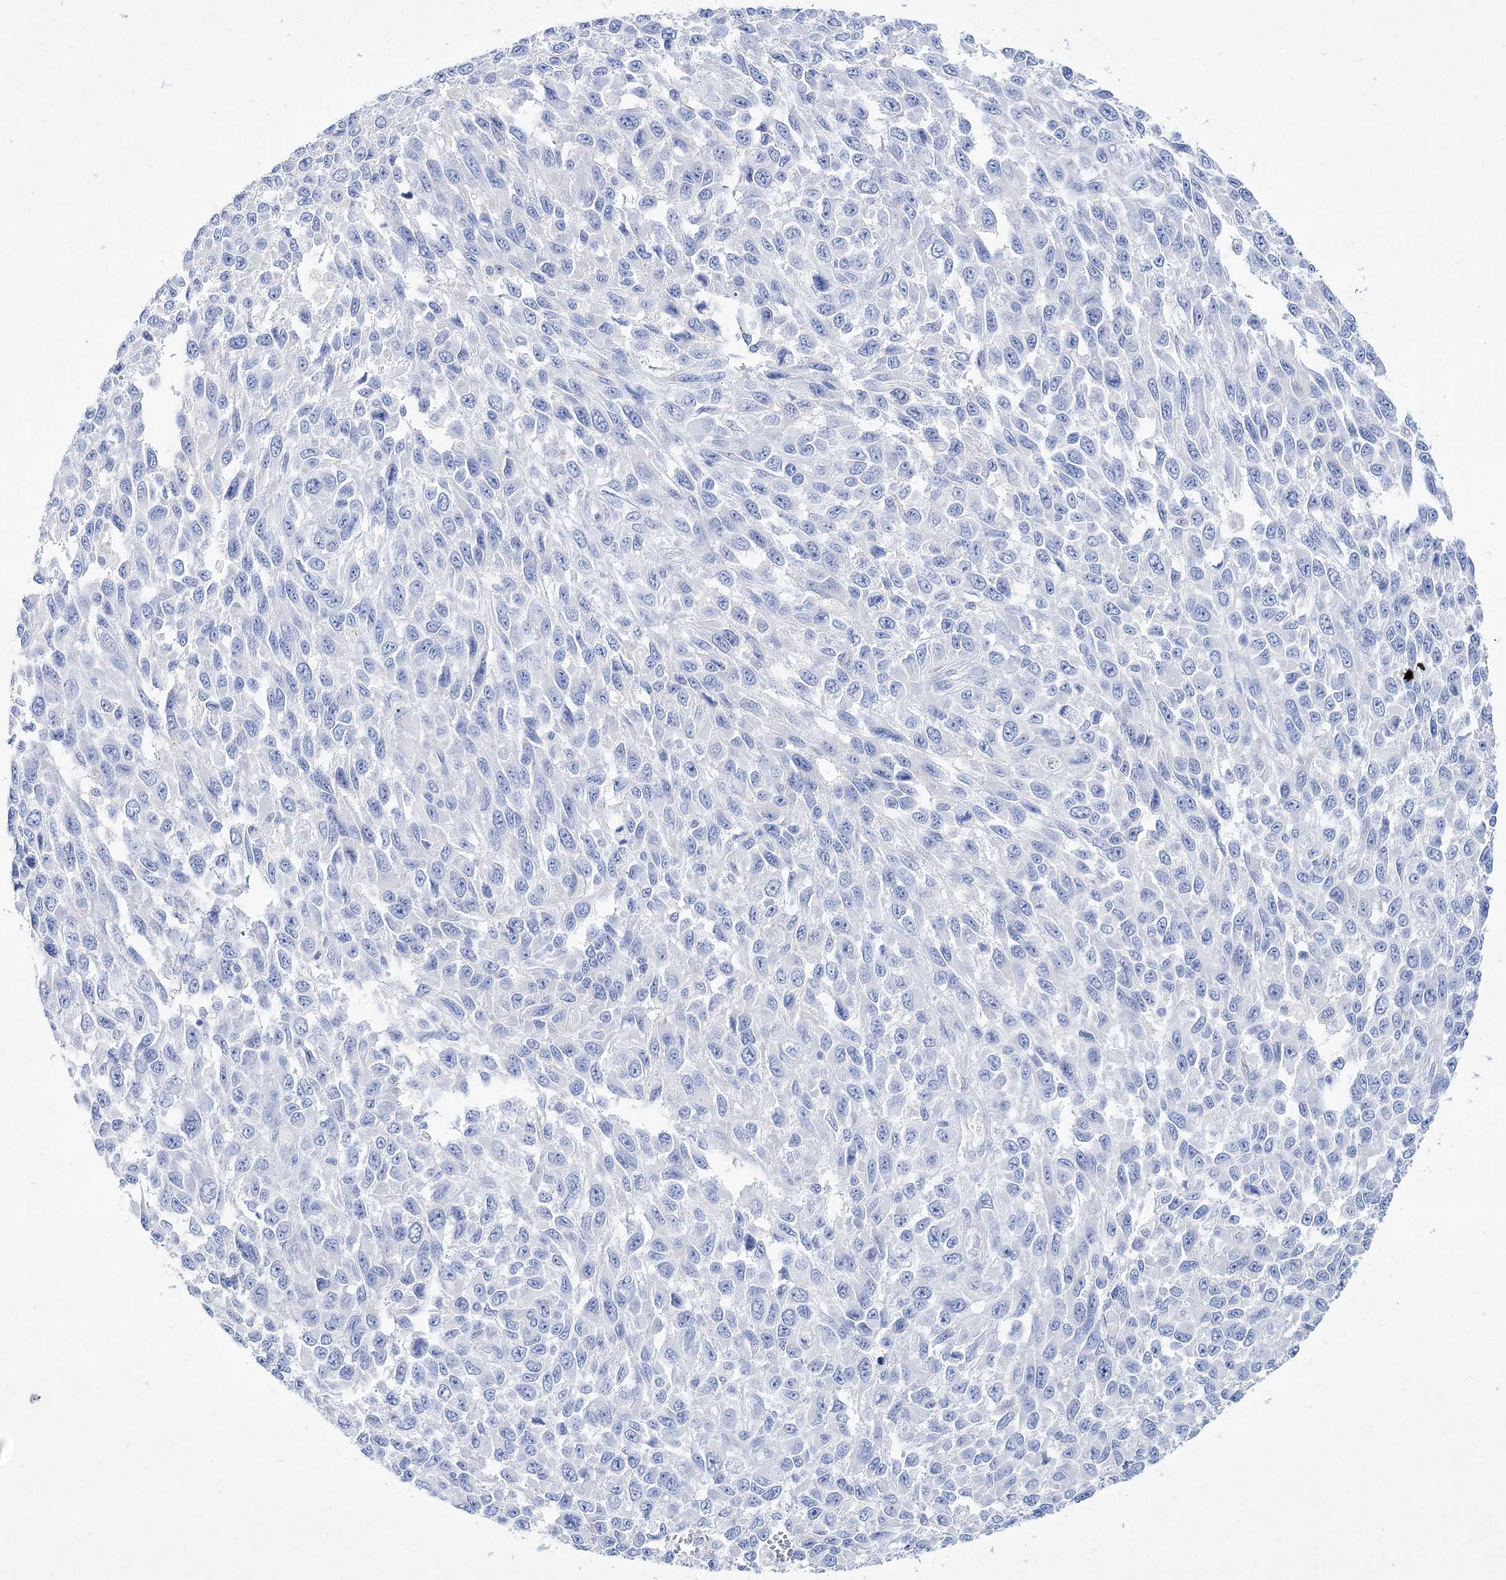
{"staining": {"intensity": "negative", "quantity": "none", "location": "none"}, "tissue": "melanoma", "cell_type": "Tumor cells", "image_type": "cancer", "snomed": [{"axis": "morphology", "description": "Malignant melanoma, NOS"}, {"axis": "topography", "description": "Skin"}], "caption": "Immunohistochemistry (IHC) of melanoma demonstrates no expression in tumor cells.", "gene": "SPINK7", "patient": {"sex": "female", "age": 96}}